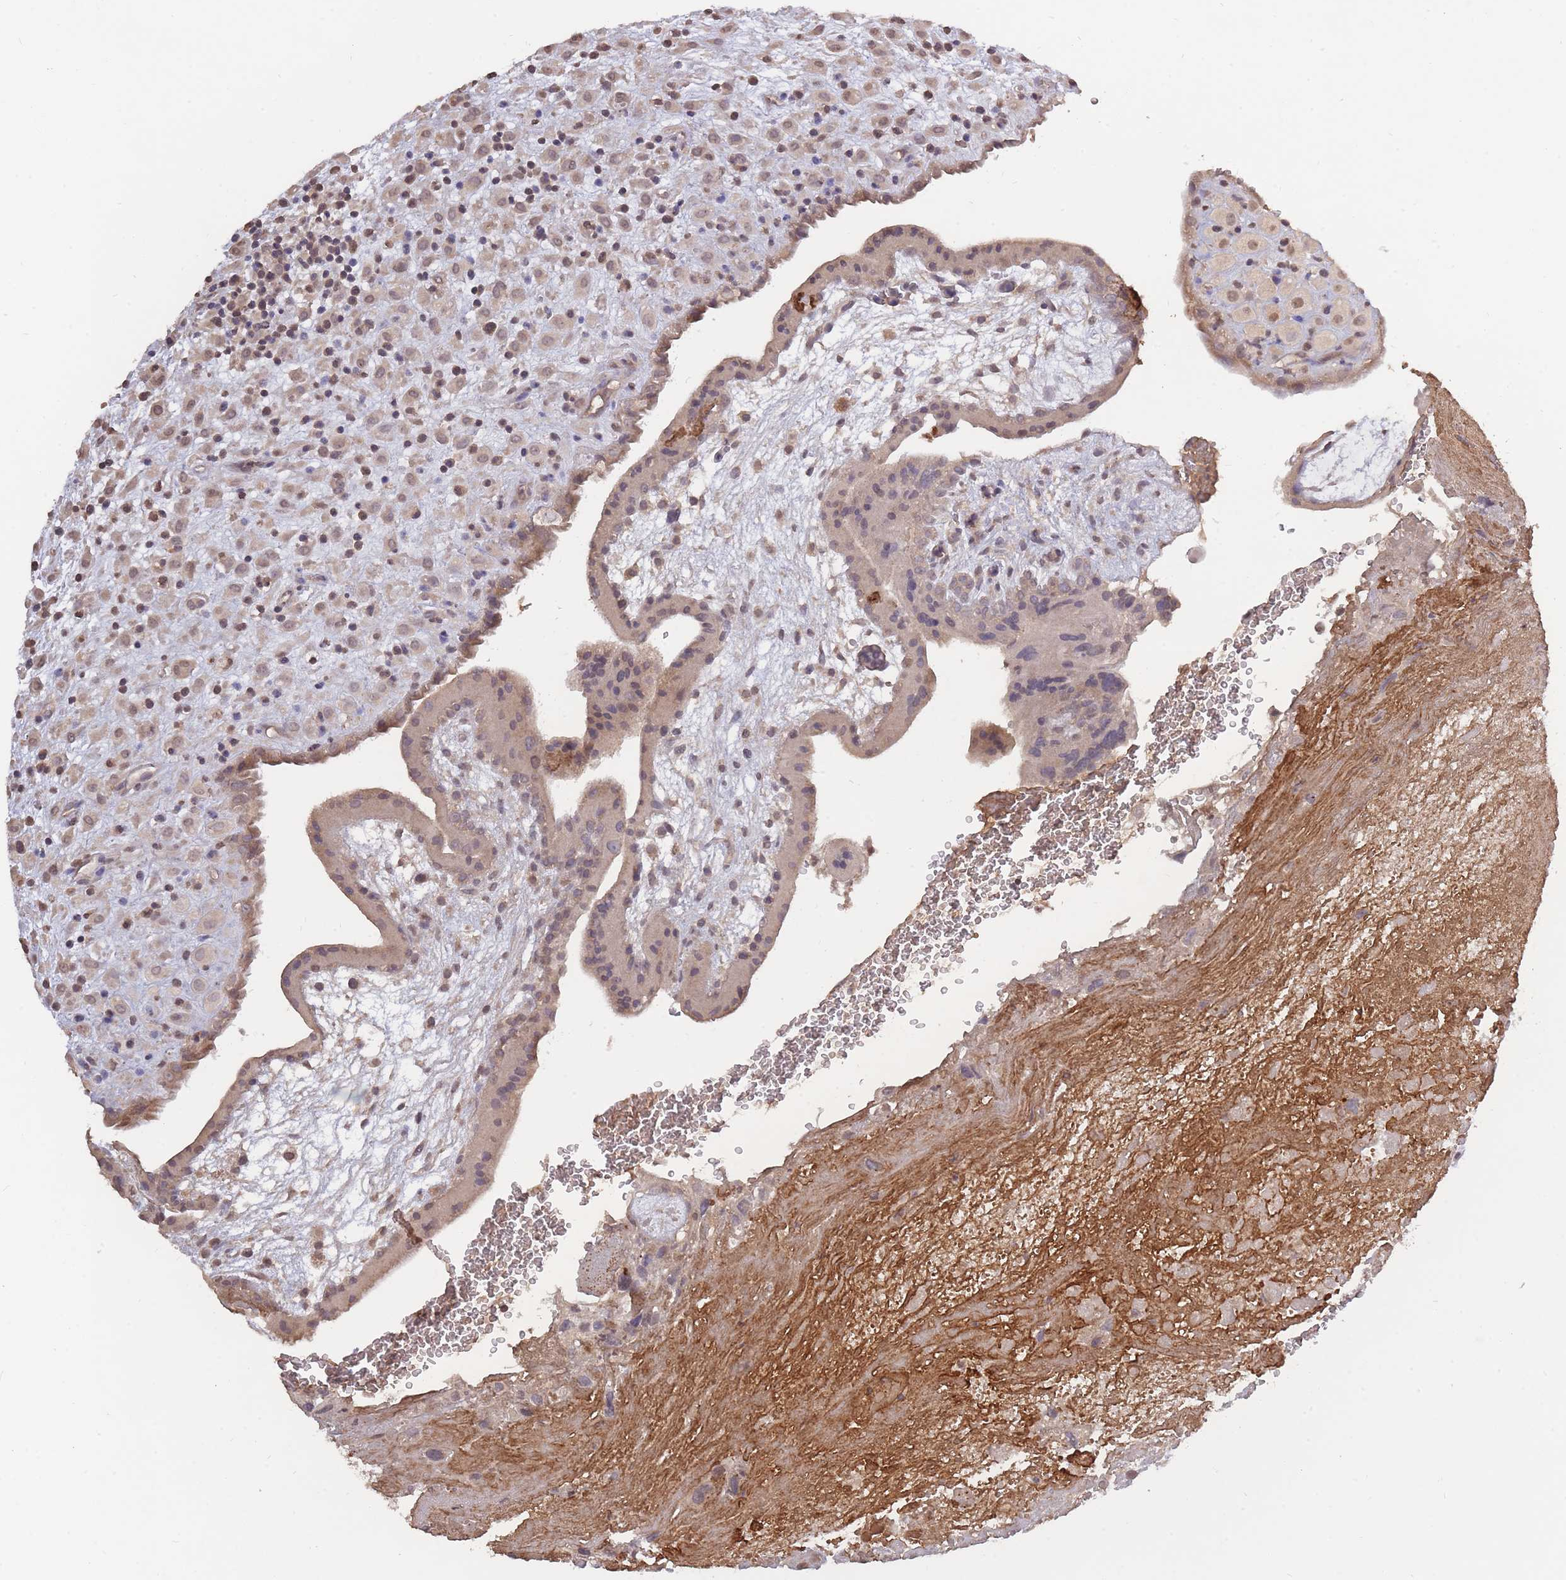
{"staining": {"intensity": "negative", "quantity": "none", "location": "none"}, "tissue": "placenta", "cell_type": "Trophoblastic cells", "image_type": "normal", "snomed": [{"axis": "morphology", "description": "Normal tissue, NOS"}, {"axis": "topography", "description": "Placenta"}], "caption": "Immunohistochemical staining of normal placenta reveals no significant positivity in trophoblastic cells. (DAB immunohistochemistry (IHC) with hematoxylin counter stain).", "gene": "ADCYAP1R1", "patient": {"sex": "female", "age": 35}}